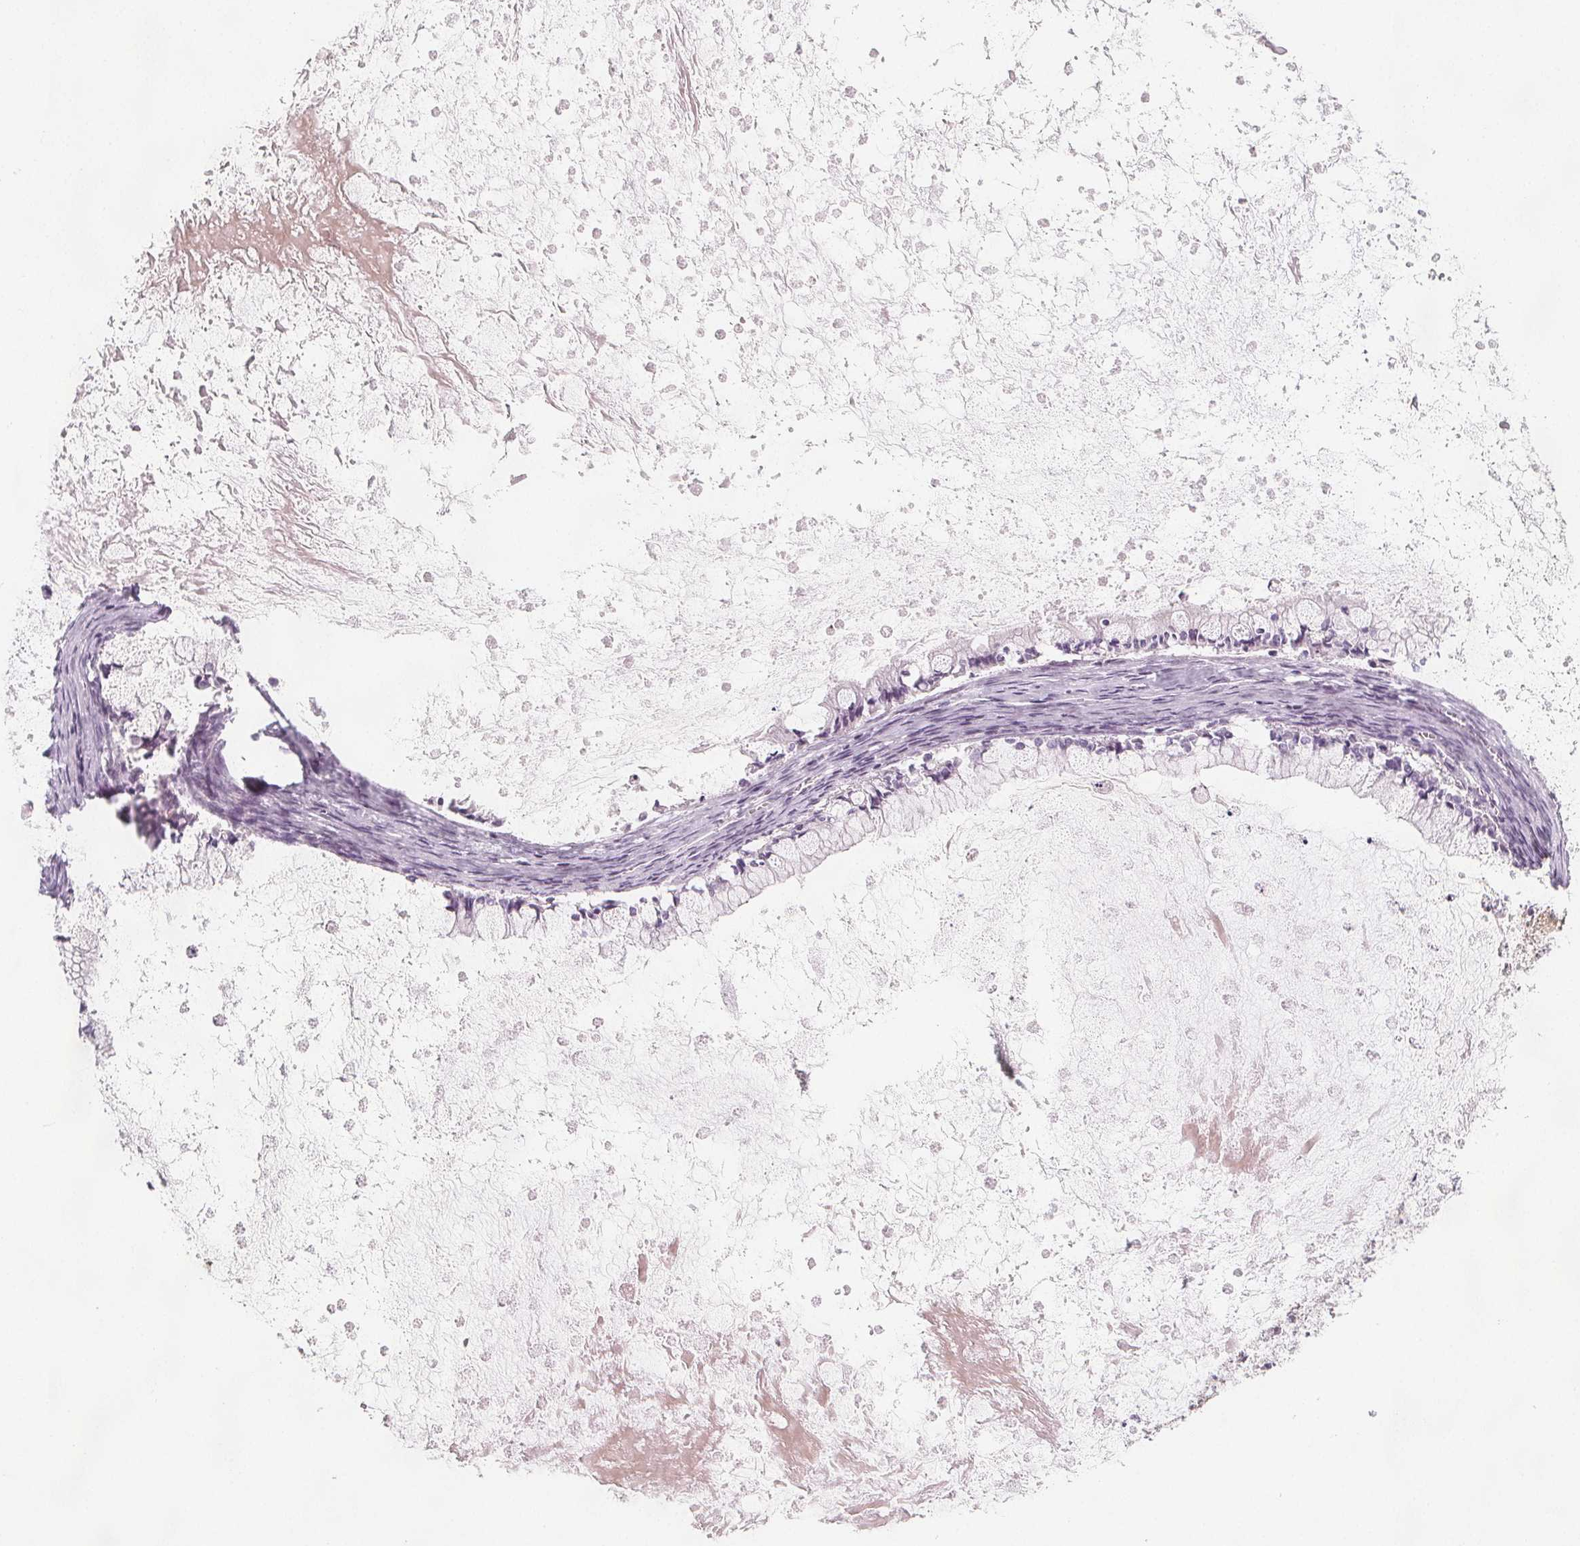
{"staining": {"intensity": "negative", "quantity": "none", "location": "none"}, "tissue": "ovarian cancer", "cell_type": "Tumor cells", "image_type": "cancer", "snomed": [{"axis": "morphology", "description": "Cystadenocarcinoma, mucinous, NOS"}, {"axis": "topography", "description": "Ovary"}], "caption": "DAB immunohistochemical staining of ovarian cancer (mucinous cystadenocarcinoma) shows no significant staining in tumor cells.", "gene": "C1orf167", "patient": {"sex": "female", "age": 67}}